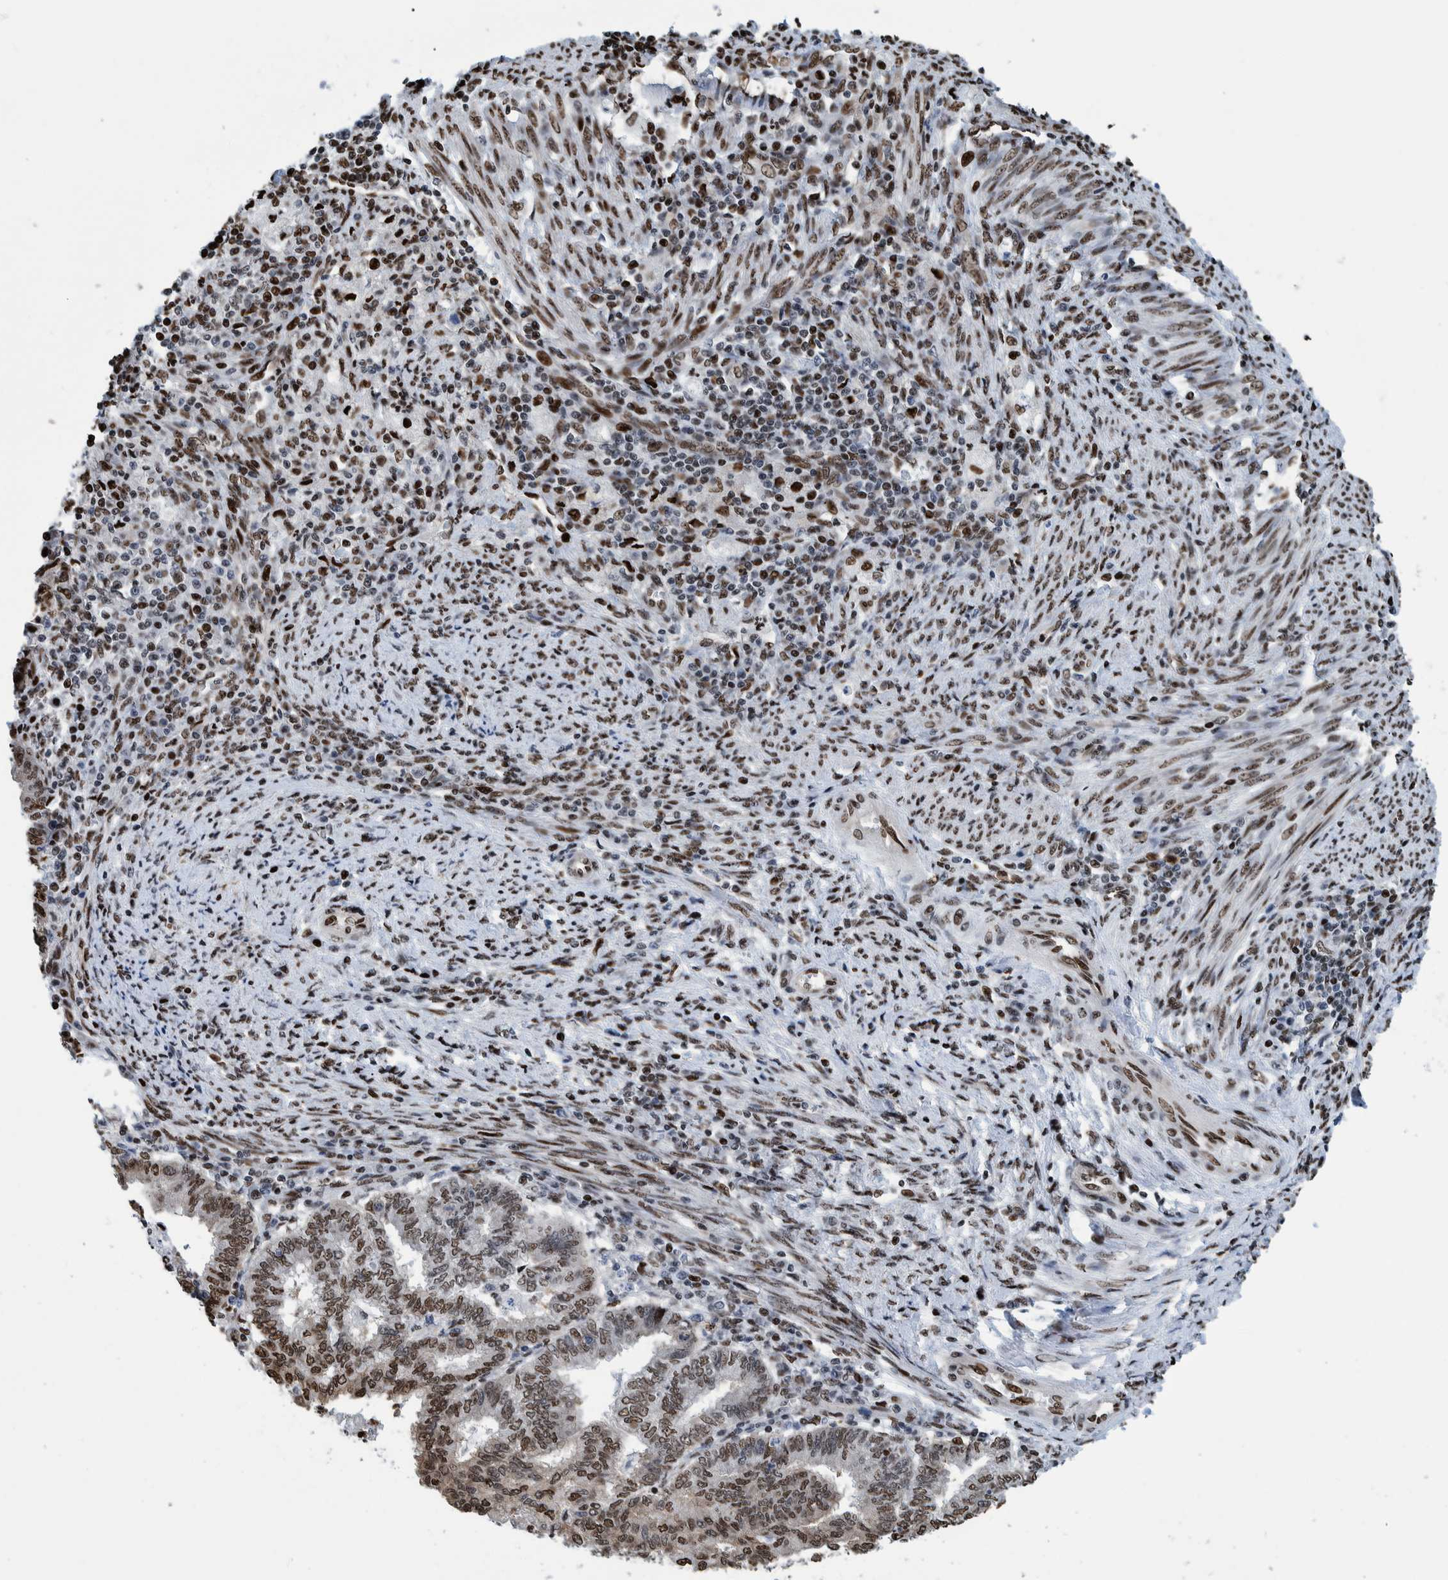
{"staining": {"intensity": "strong", "quantity": "25%-75%", "location": "nuclear"}, "tissue": "endometrial cancer", "cell_type": "Tumor cells", "image_type": "cancer", "snomed": [{"axis": "morphology", "description": "Polyp, NOS"}, {"axis": "morphology", "description": "Adenocarcinoma, NOS"}, {"axis": "morphology", "description": "Adenoma, NOS"}, {"axis": "topography", "description": "Endometrium"}], "caption": "DAB immunohistochemical staining of adenocarcinoma (endometrial) demonstrates strong nuclear protein positivity in about 25%-75% of tumor cells. (DAB IHC with brightfield microscopy, high magnification).", "gene": "HEATR9", "patient": {"sex": "female", "age": 79}}